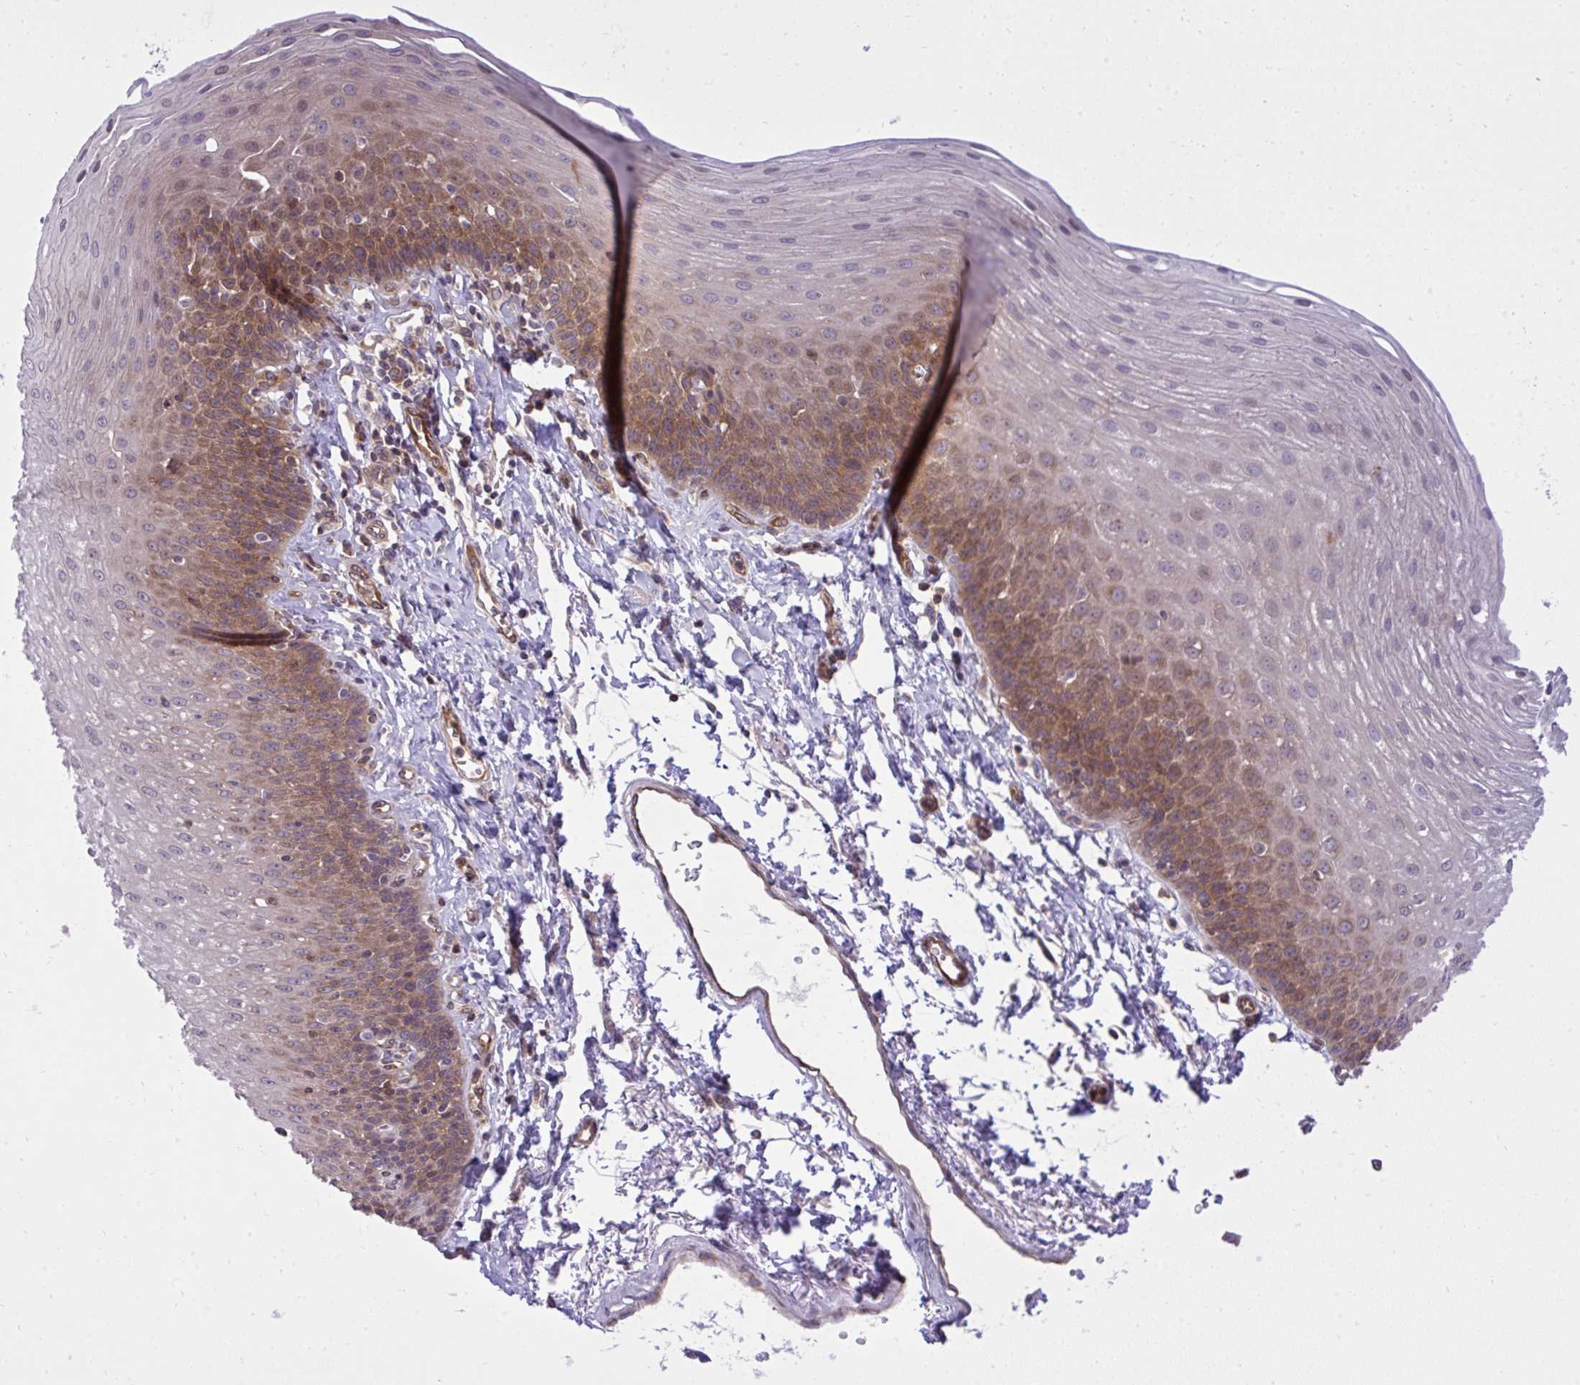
{"staining": {"intensity": "moderate", "quantity": "25%-75%", "location": "cytoplasmic/membranous"}, "tissue": "esophagus", "cell_type": "Squamous epithelial cells", "image_type": "normal", "snomed": [{"axis": "morphology", "description": "Normal tissue, NOS"}, {"axis": "topography", "description": "Esophagus"}], "caption": "Immunohistochemical staining of normal esophagus shows medium levels of moderate cytoplasmic/membranous staining in about 25%-75% of squamous epithelial cells.", "gene": "PPP5C", "patient": {"sex": "female", "age": 81}}